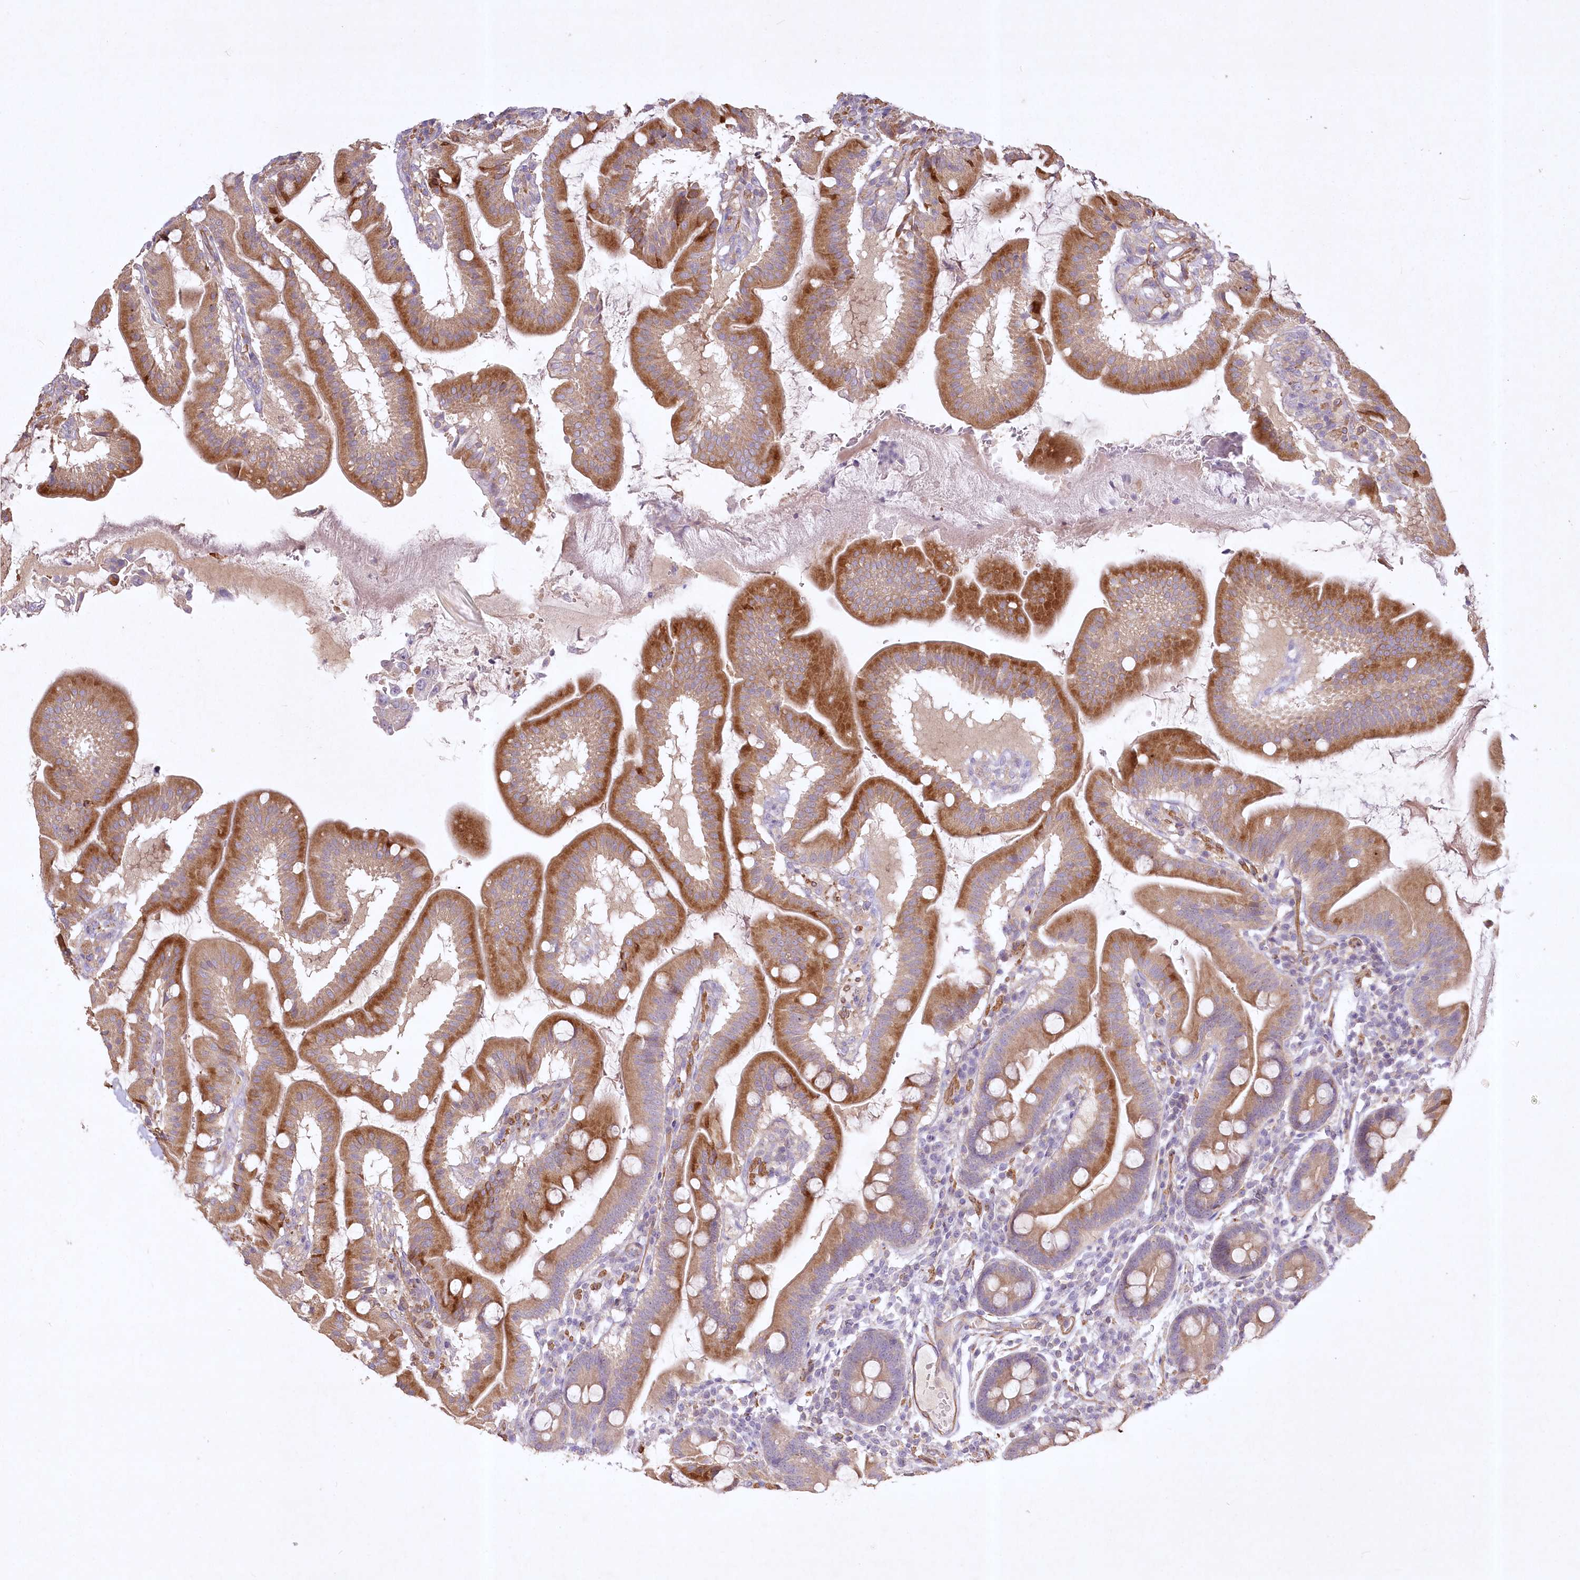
{"staining": {"intensity": "strong", "quantity": "25%-75%", "location": "cytoplasmic/membranous"}, "tissue": "duodenum", "cell_type": "Glandular cells", "image_type": "normal", "snomed": [{"axis": "morphology", "description": "Normal tissue, NOS"}, {"axis": "morphology", "description": "Adenocarcinoma, NOS"}, {"axis": "topography", "description": "Pancreas"}, {"axis": "topography", "description": "Duodenum"}], "caption": "High-power microscopy captured an immunohistochemistry (IHC) histopathology image of normal duodenum, revealing strong cytoplasmic/membranous expression in approximately 25%-75% of glandular cells. (Stains: DAB in brown, nuclei in blue, Microscopy: brightfield microscopy at high magnification).", "gene": "INPP4B", "patient": {"sex": "male", "age": 50}}